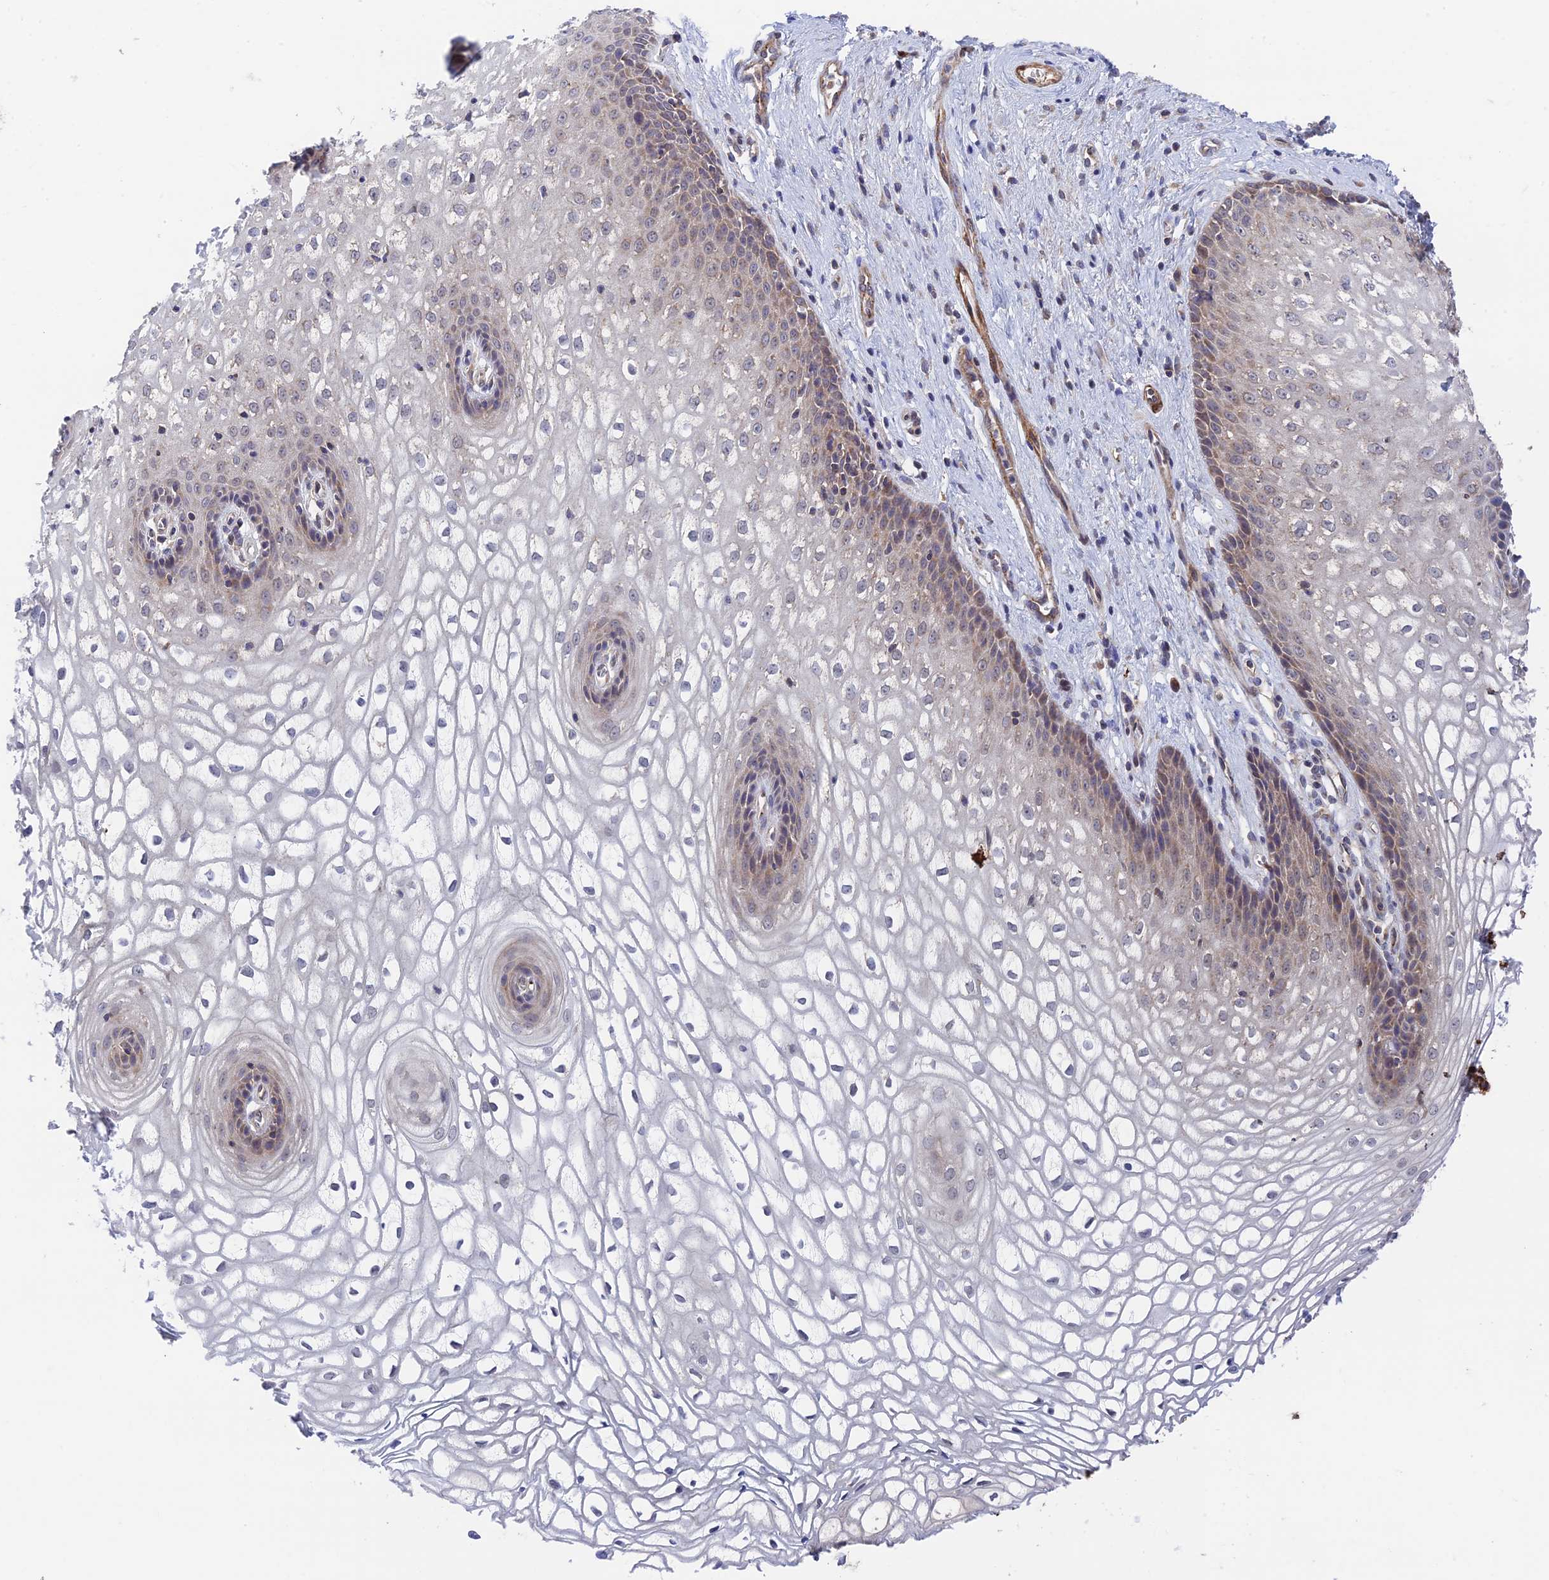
{"staining": {"intensity": "weak", "quantity": "25%-75%", "location": "cytoplasmic/membranous"}, "tissue": "vagina", "cell_type": "Squamous epithelial cells", "image_type": "normal", "snomed": [{"axis": "morphology", "description": "Normal tissue, NOS"}, {"axis": "topography", "description": "Vagina"}], "caption": "Protein analysis of unremarkable vagina exhibits weak cytoplasmic/membranous positivity in about 25%-75% of squamous epithelial cells.", "gene": "ZNF320", "patient": {"sex": "female", "age": 34}}